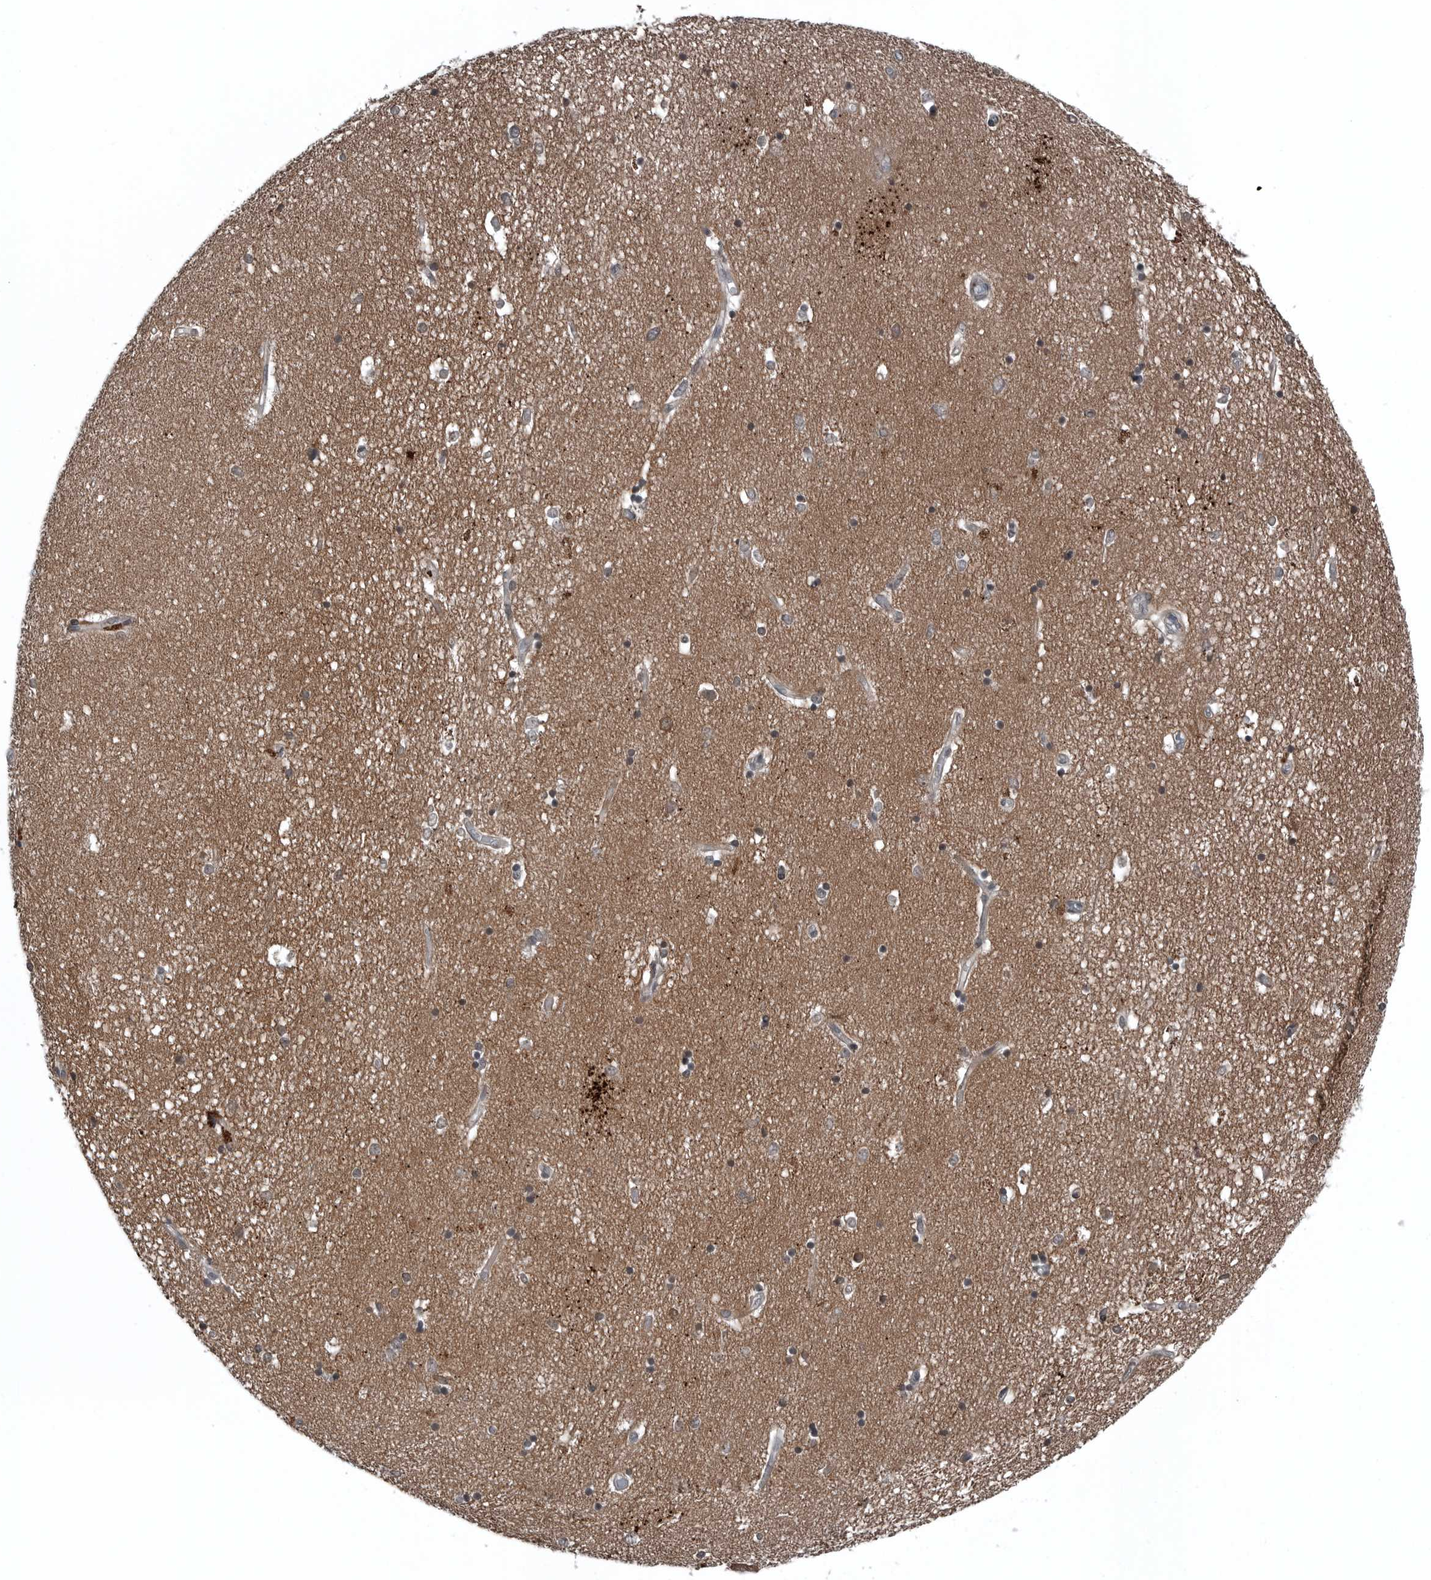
{"staining": {"intensity": "negative", "quantity": "none", "location": "none"}, "tissue": "hippocampus", "cell_type": "Glial cells", "image_type": "normal", "snomed": [{"axis": "morphology", "description": "Normal tissue, NOS"}, {"axis": "topography", "description": "Hippocampus"}], "caption": "Immunohistochemistry (IHC) histopathology image of benign hippocampus: hippocampus stained with DAB displays no significant protein staining in glial cells. Brightfield microscopy of IHC stained with DAB (3,3'-diaminobenzidine) (brown) and hematoxylin (blue), captured at high magnification.", "gene": "GAK", "patient": {"sex": "male", "age": 45}}